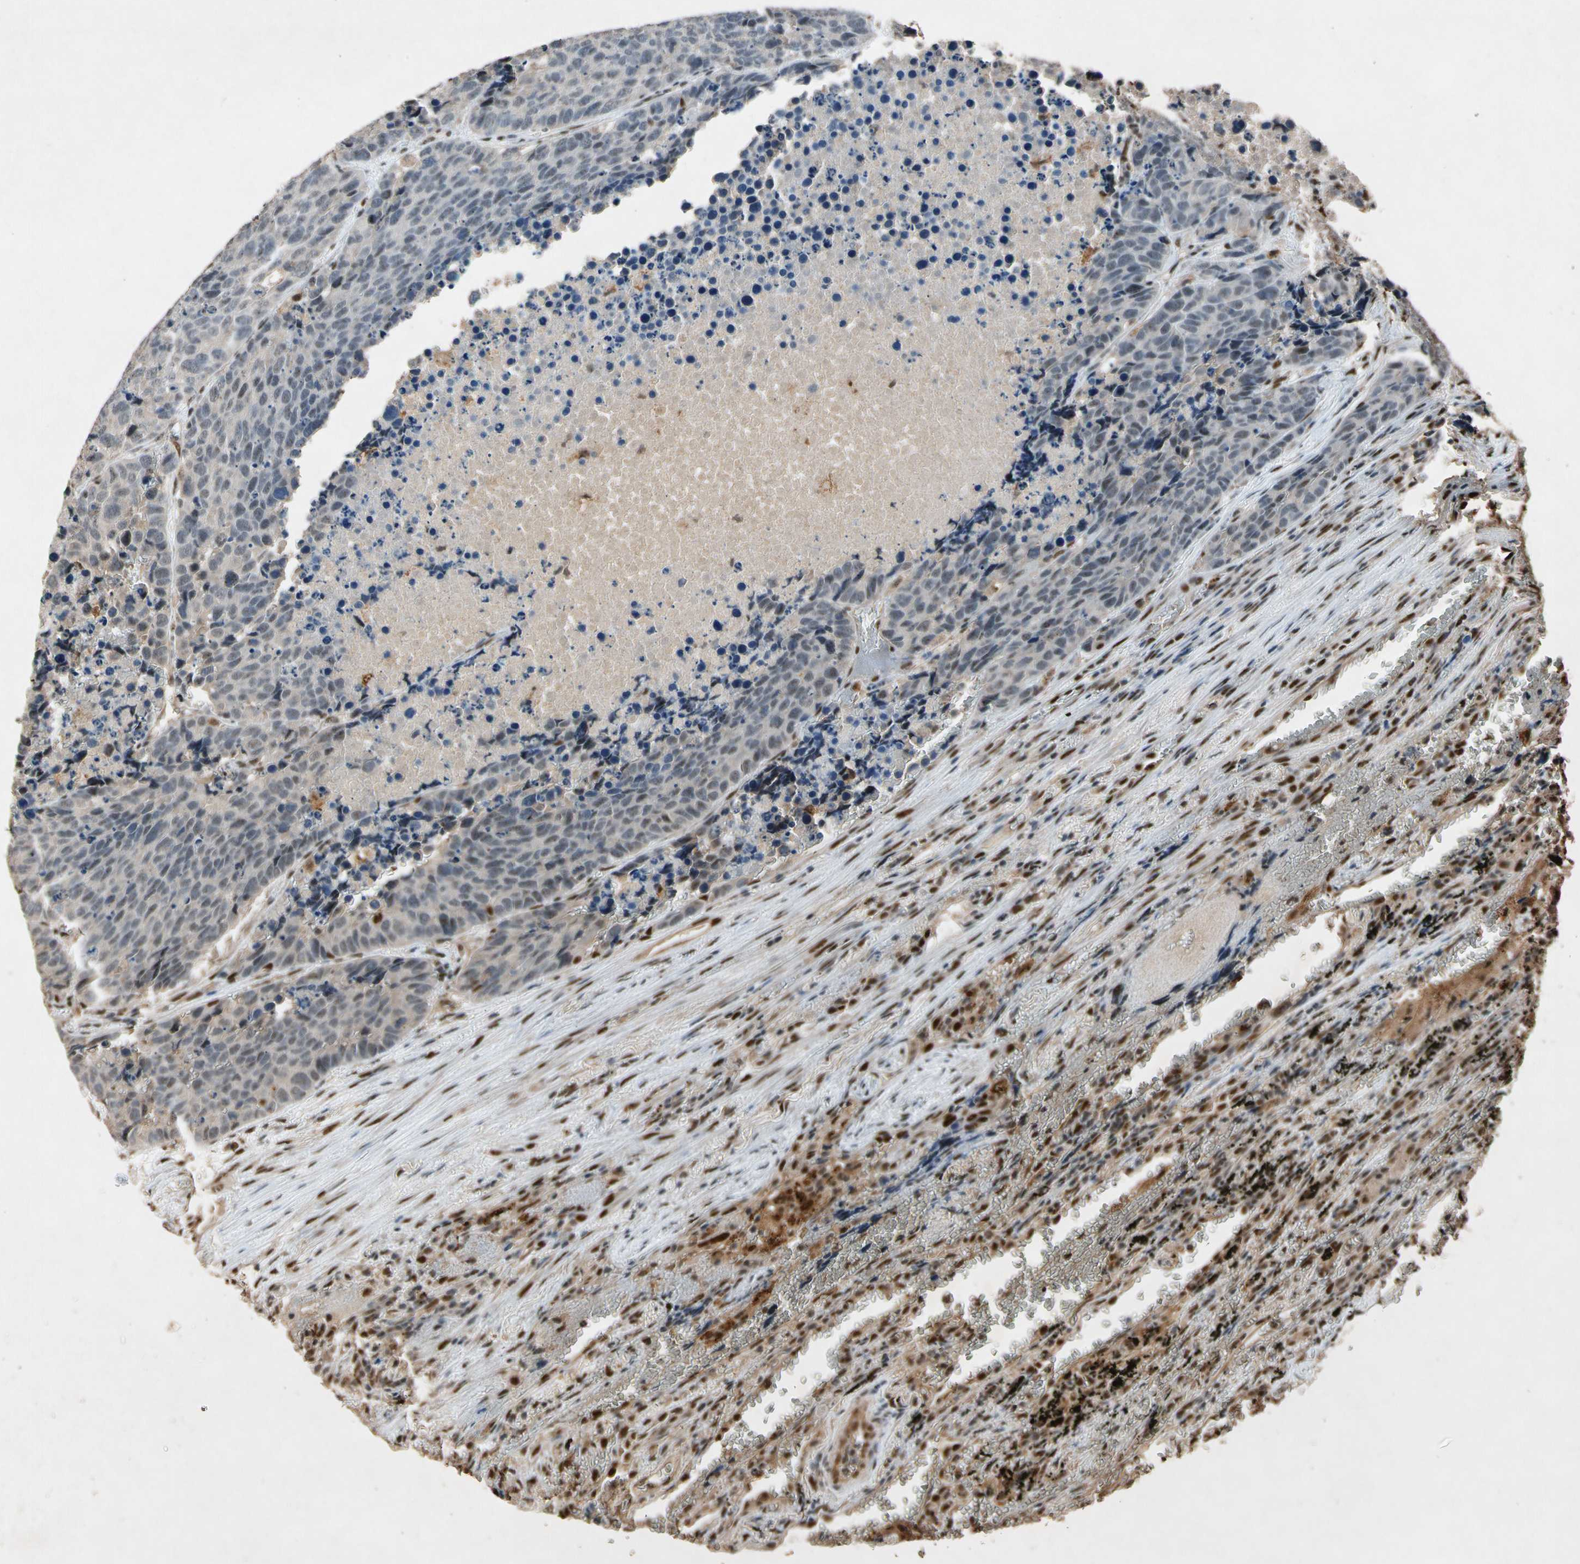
{"staining": {"intensity": "weak", "quantity": "25%-75%", "location": "nuclear"}, "tissue": "carcinoid", "cell_type": "Tumor cells", "image_type": "cancer", "snomed": [{"axis": "morphology", "description": "Carcinoid, malignant, NOS"}, {"axis": "topography", "description": "Lung"}], "caption": "Immunohistochemistry (IHC) of carcinoid reveals low levels of weak nuclear expression in about 25%-75% of tumor cells.", "gene": "PML", "patient": {"sex": "male", "age": 60}}